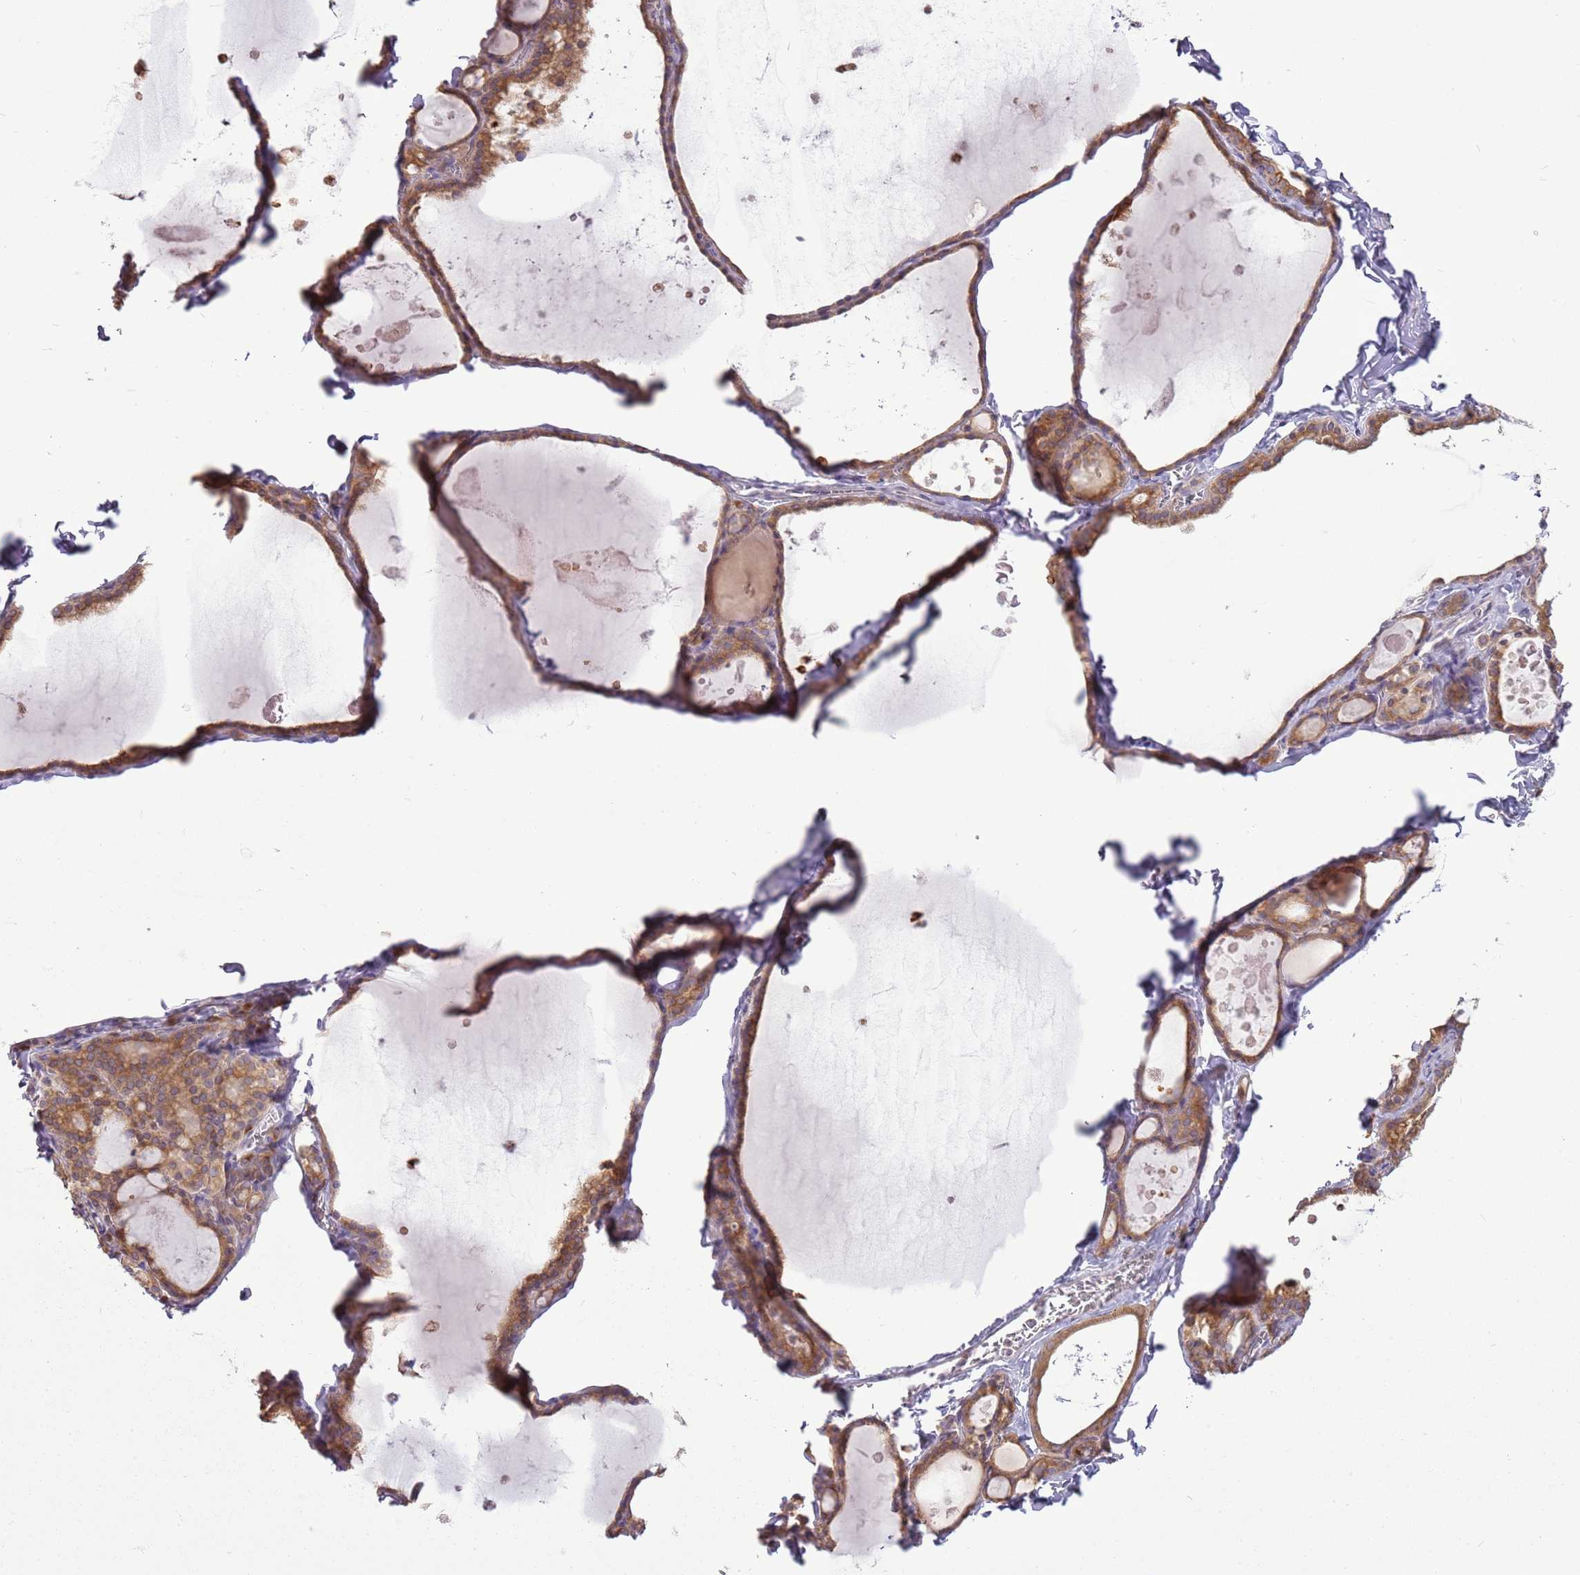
{"staining": {"intensity": "moderate", "quantity": ">75%", "location": "cytoplasmic/membranous"}, "tissue": "thyroid gland", "cell_type": "Glandular cells", "image_type": "normal", "snomed": [{"axis": "morphology", "description": "Normal tissue, NOS"}, {"axis": "topography", "description": "Thyroid gland"}], "caption": "Protein staining exhibits moderate cytoplasmic/membranous expression in about >75% of glandular cells in unremarkable thyroid gland.", "gene": "TMED10", "patient": {"sex": "male", "age": 56}}